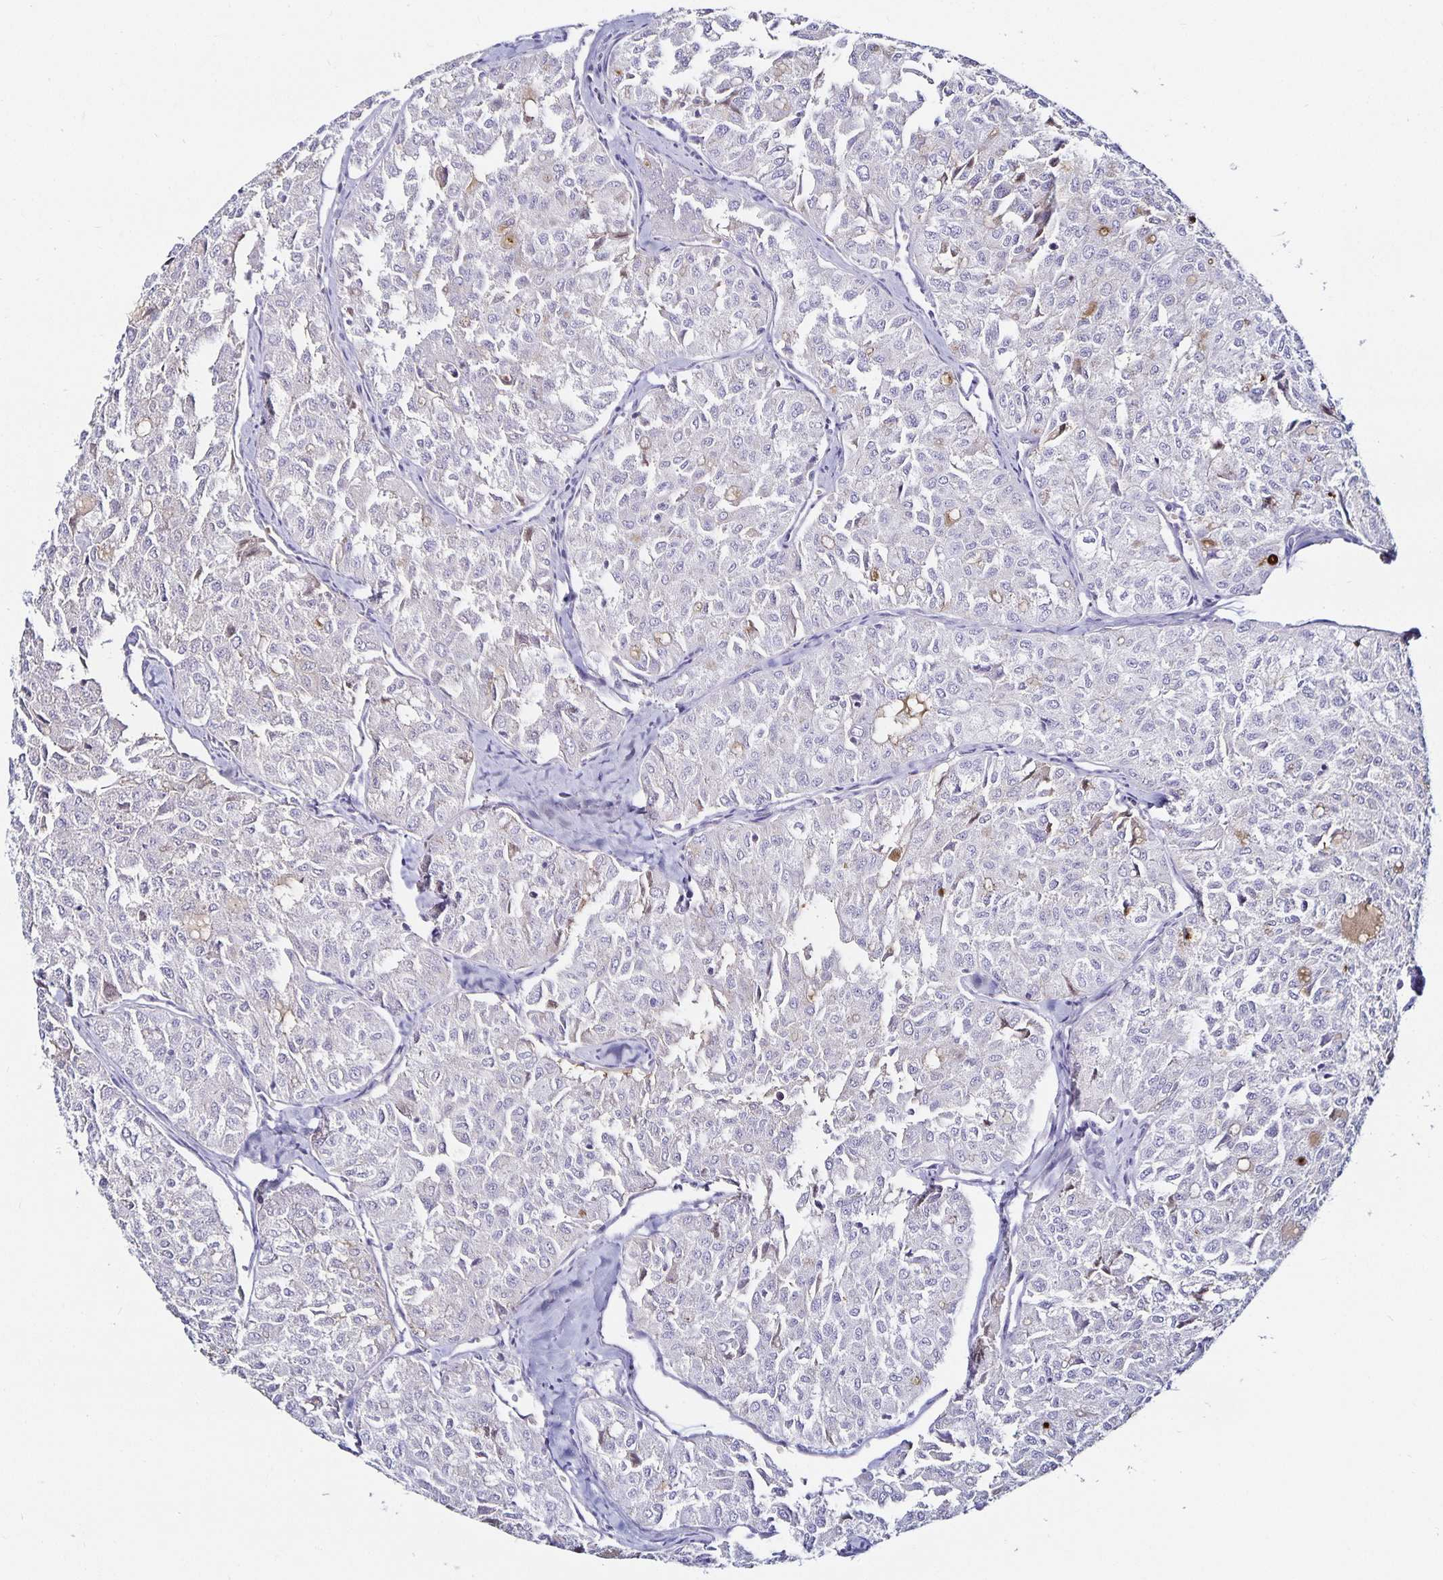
{"staining": {"intensity": "negative", "quantity": "none", "location": "none"}, "tissue": "thyroid cancer", "cell_type": "Tumor cells", "image_type": "cancer", "snomed": [{"axis": "morphology", "description": "Follicular adenoma carcinoma, NOS"}, {"axis": "topography", "description": "Thyroid gland"}], "caption": "Tumor cells are negative for protein expression in human thyroid cancer.", "gene": "TTR", "patient": {"sex": "male", "age": 75}}